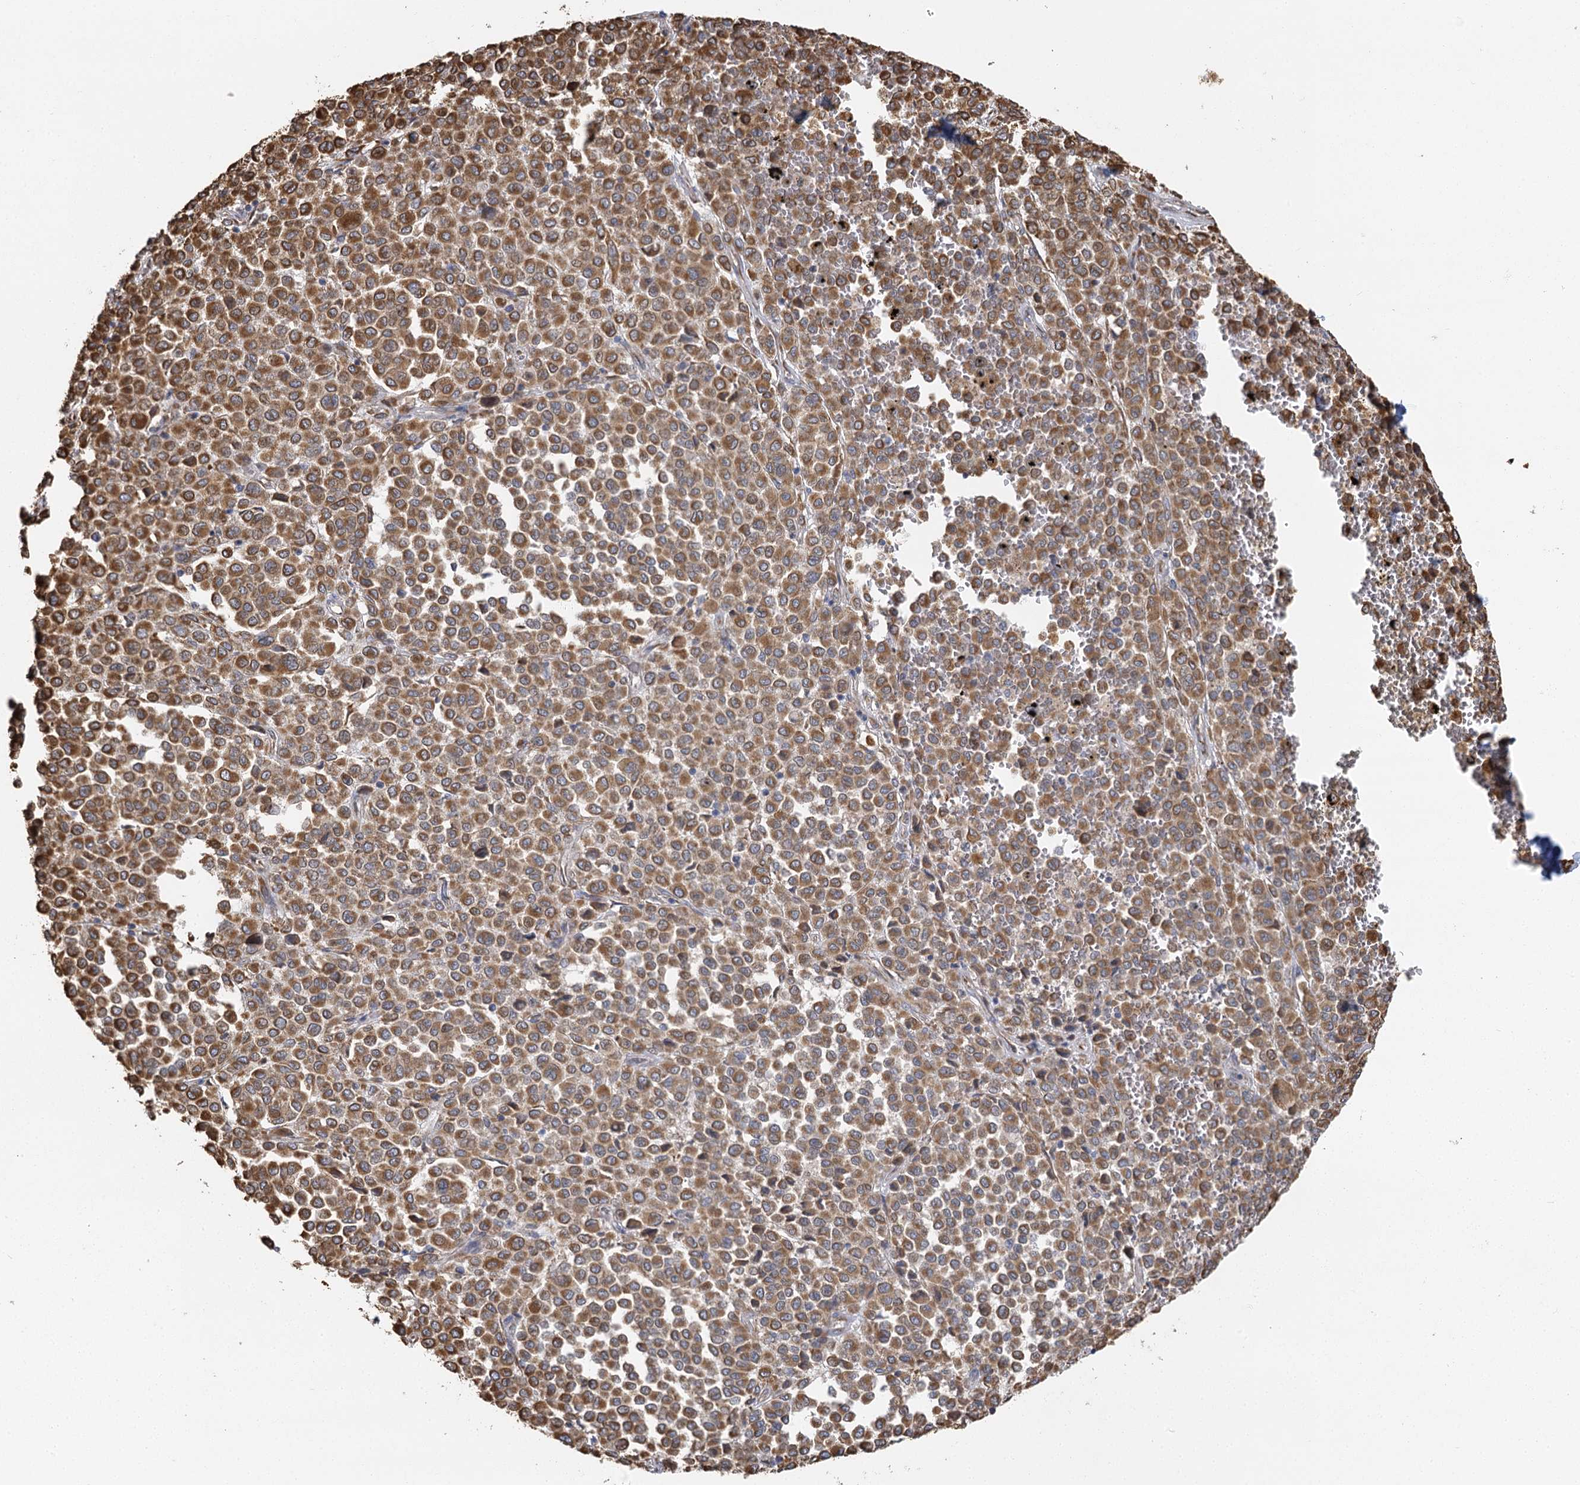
{"staining": {"intensity": "moderate", "quantity": ">75%", "location": "cytoplasmic/membranous"}, "tissue": "melanoma", "cell_type": "Tumor cells", "image_type": "cancer", "snomed": [{"axis": "morphology", "description": "Malignant melanoma, Metastatic site"}, {"axis": "topography", "description": "Pancreas"}], "caption": "Protein expression analysis of human malignant melanoma (metastatic site) reveals moderate cytoplasmic/membranous staining in approximately >75% of tumor cells. Nuclei are stained in blue.", "gene": "IL11RA", "patient": {"sex": "female", "age": 30}}